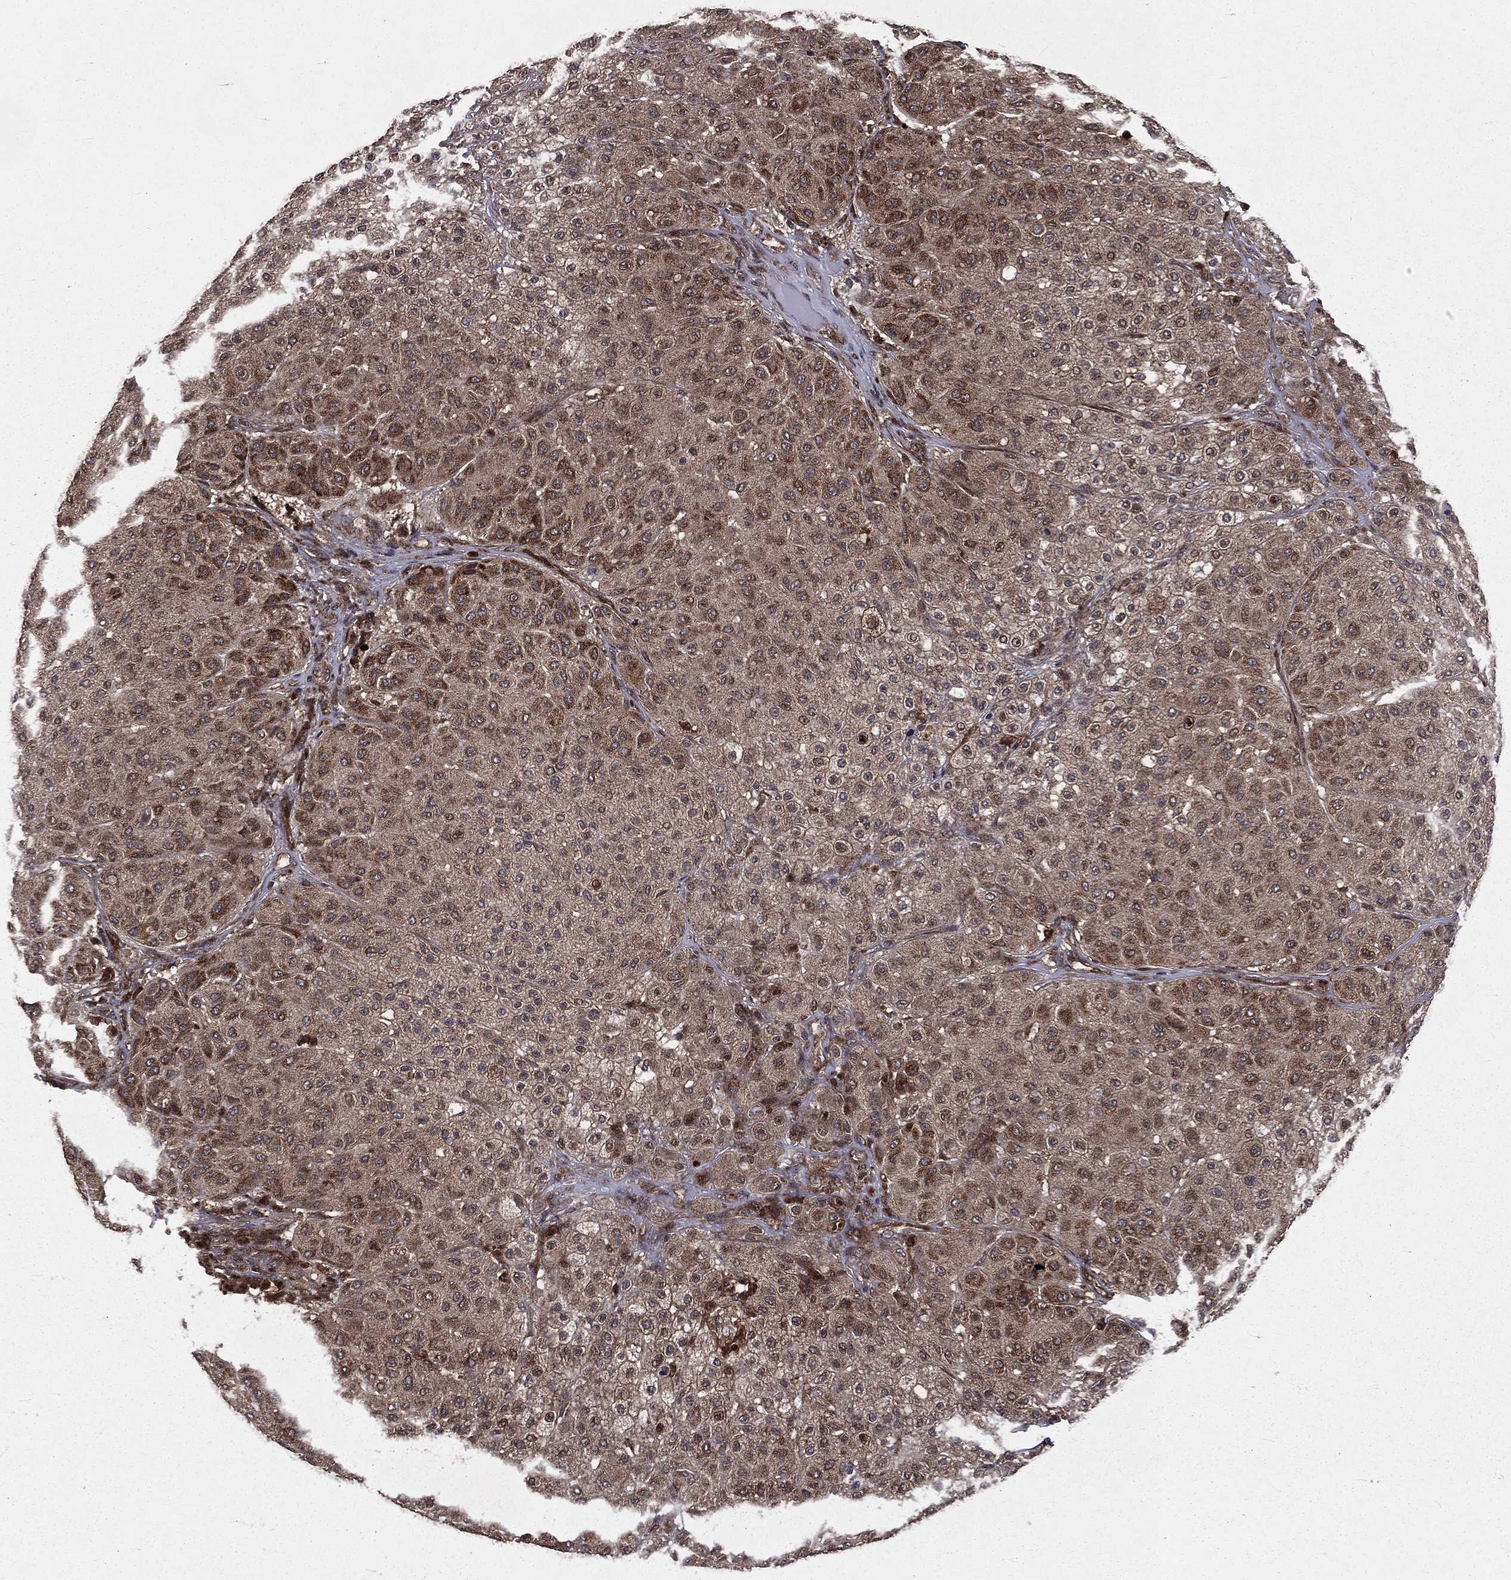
{"staining": {"intensity": "moderate", "quantity": ">75%", "location": "cytoplasmic/membranous"}, "tissue": "melanoma", "cell_type": "Tumor cells", "image_type": "cancer", "snomed": [{"axis": "morphology", "description": "Malignant melanoma, Metastatic site"}, {"axis": "topography", "description": "Smooth muscle"}], "caption": "Tumor cells demonstrate medium levels of moderate cytoplasmic/membranous staining in approximately >75% of cells in human melanoma.", "gene": "LENG8", "patient": {"sex": "male", "age": 41}}